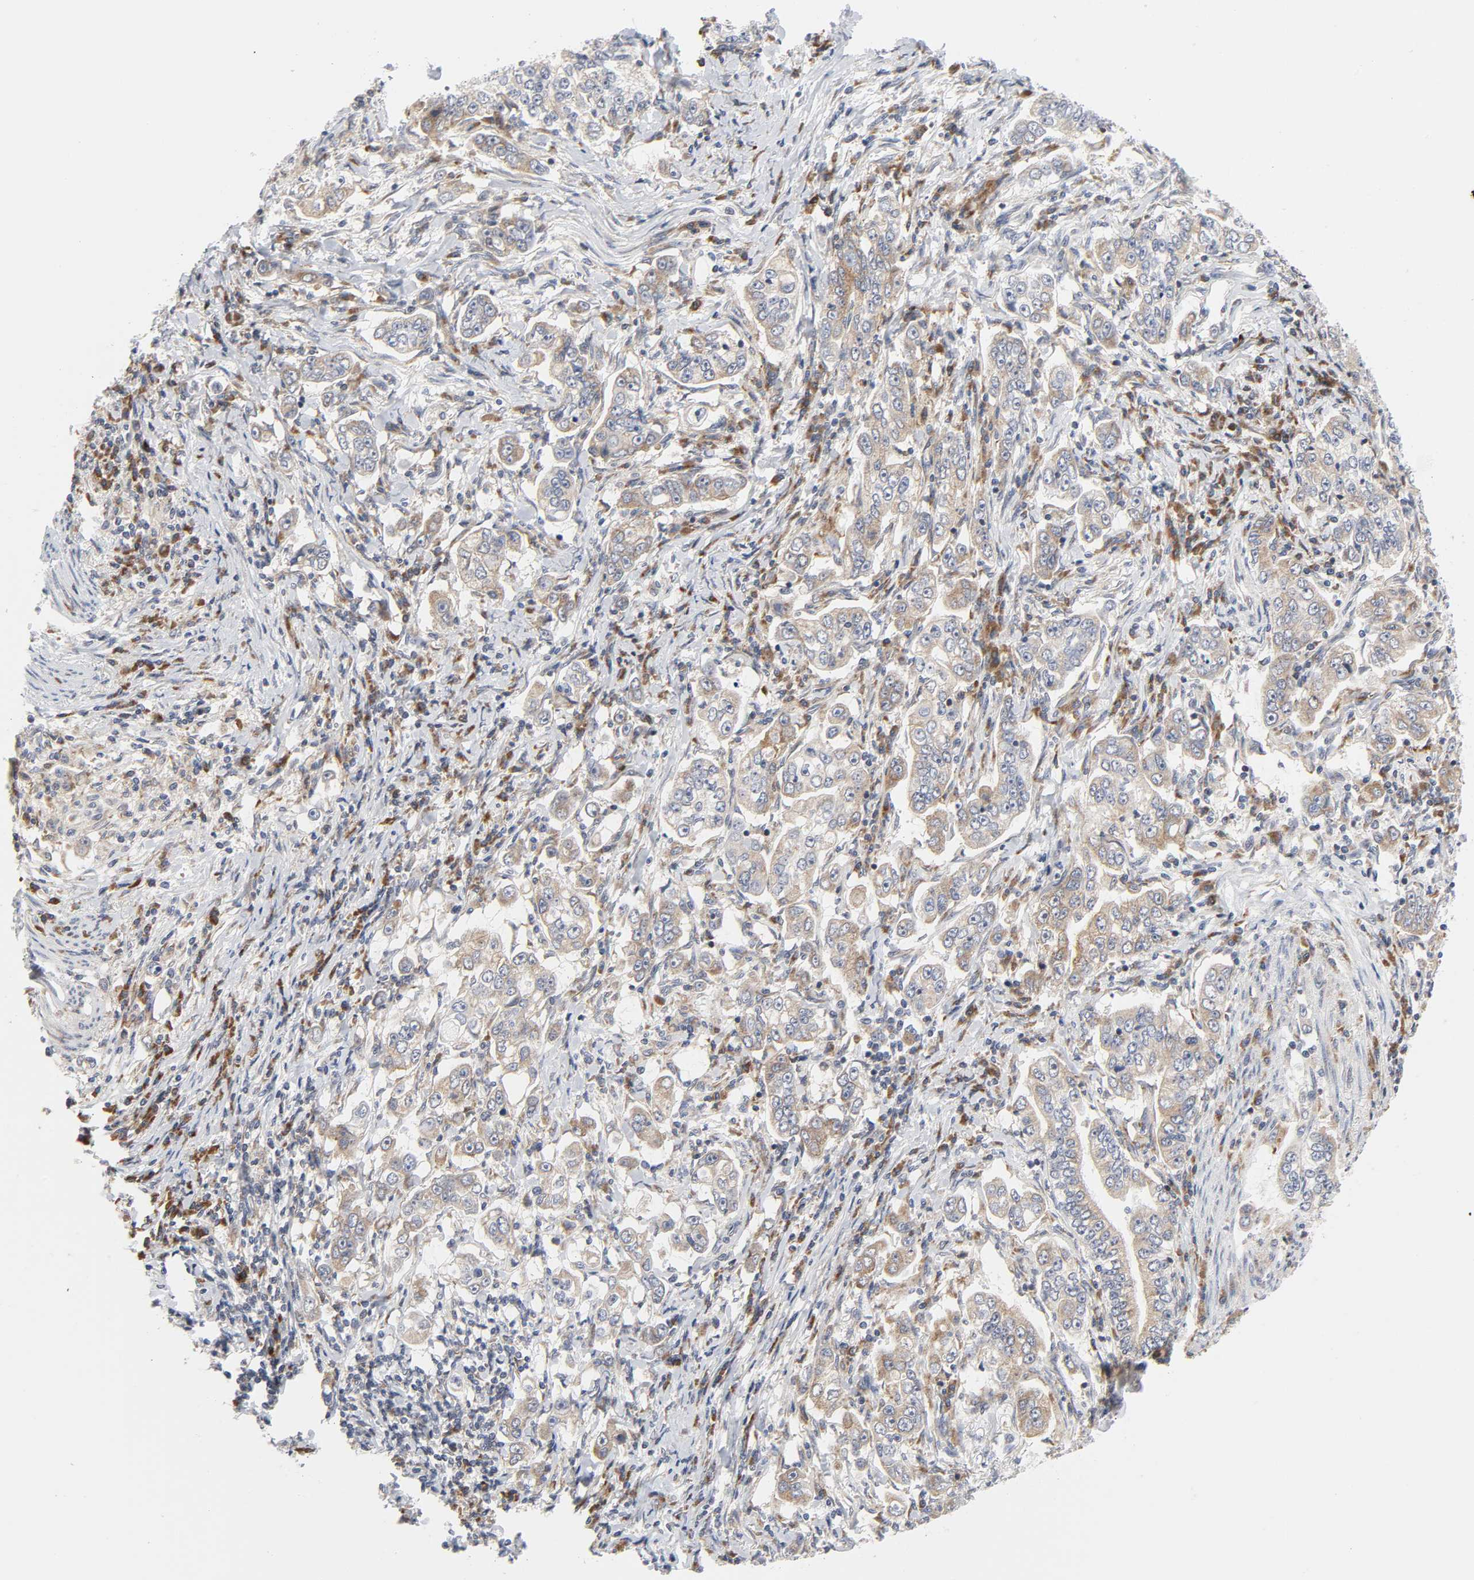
{"staining": {"intensity": "weak", "quantity": ">75%", "location": "cytoplasmic/membranous"}, "tissue": "stomach cancer", "cell_type": "Tumor cells", "image_type": "cancer", "snomed": [{"axis": "morphology", "description": "Adenocarcinoma, NOS"}, {"axis": "topography", "description": "Stomach, lower"}], "caption": "Protein expression analysis of human stomach adenocarcinoma reveals weak cytoplasmic/membranous staining in about >75% of tumor cells.", "gene": "BAX", "patient": {"sex": "female", "age": 72}}